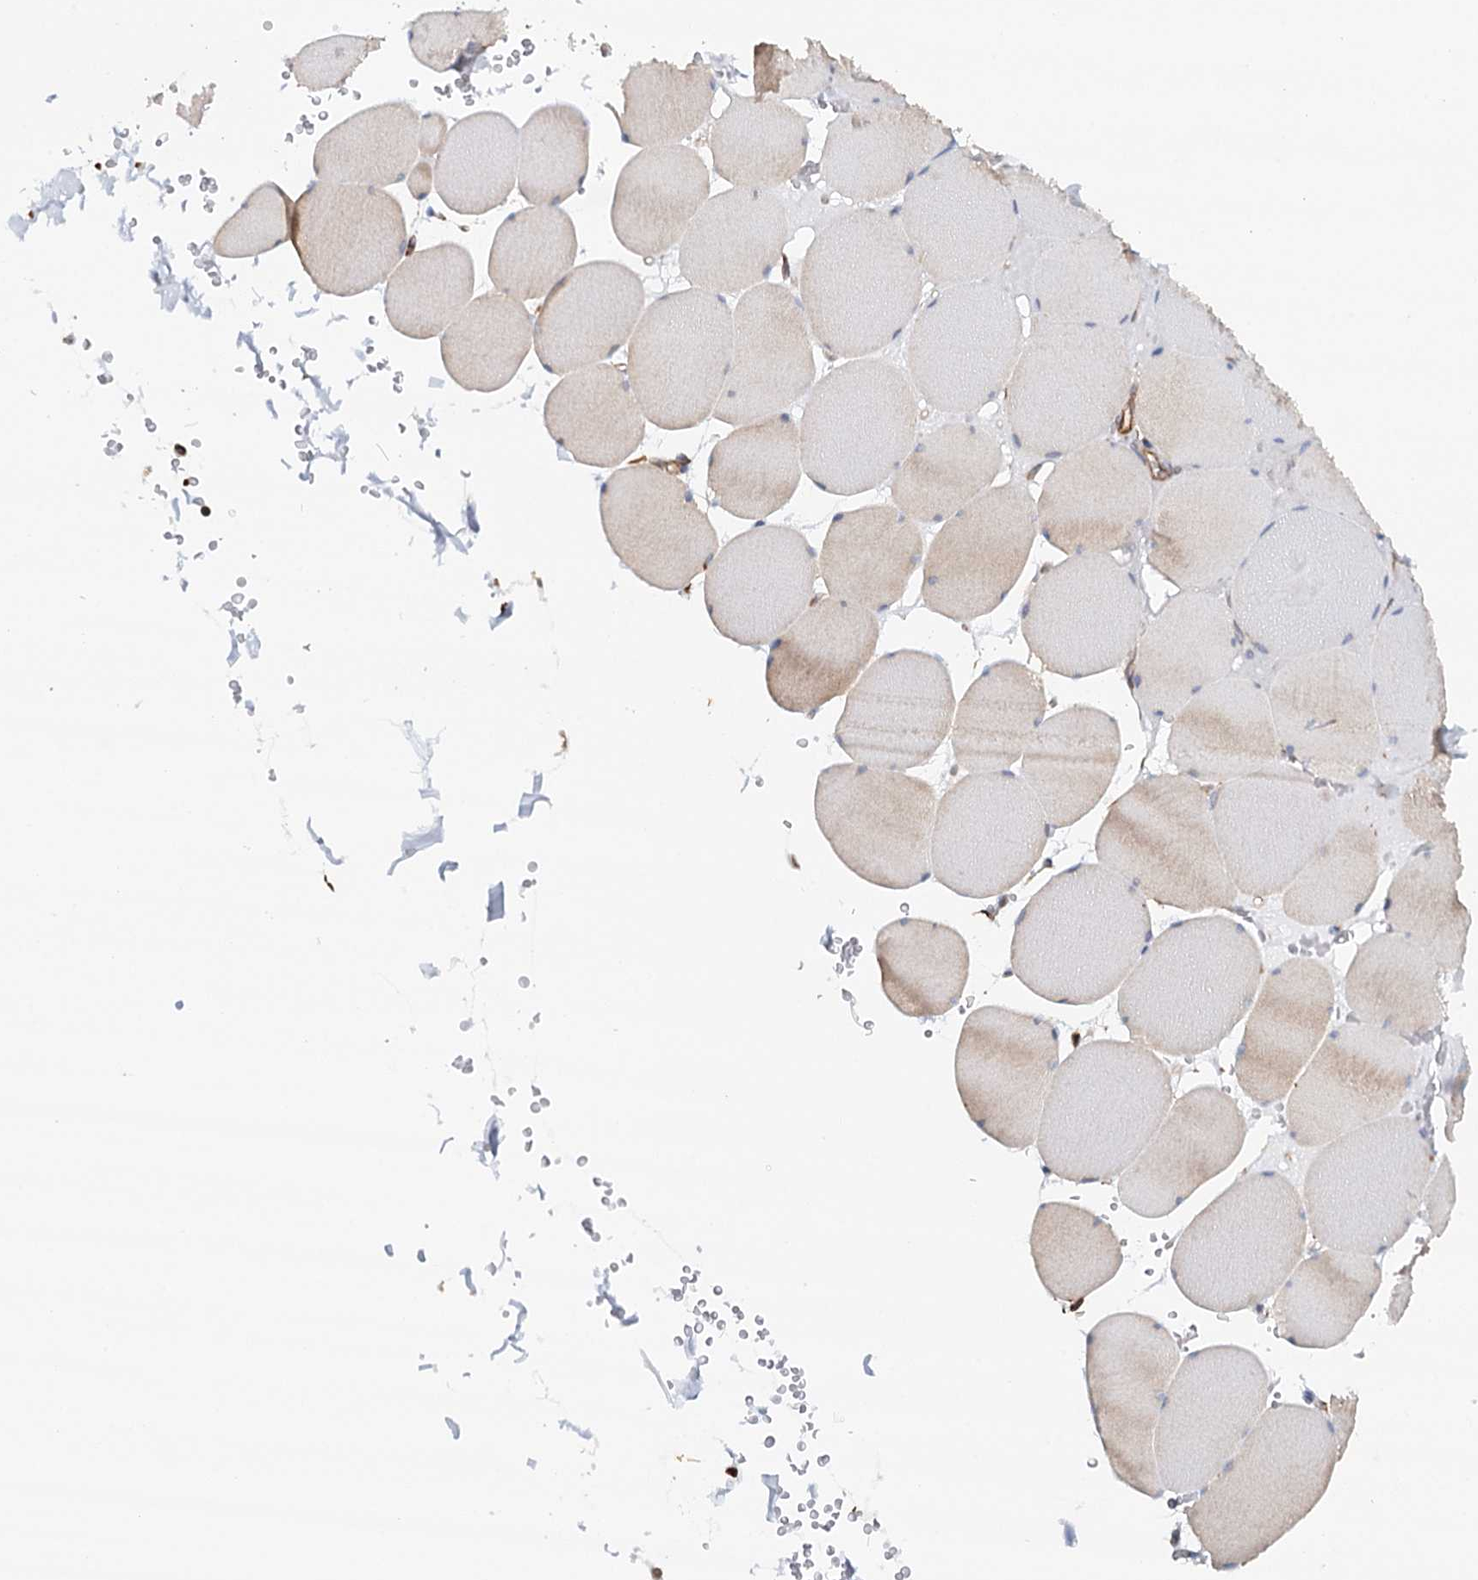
{"staining": {"intensity": "moderate", "quantity": "<25%", "location": "cytoplasmic/membranous"}, "tissue": "skeletal muscle", "cell_type": "Myocytes", "image_type": "normal", "snomed": [{"axis": "morphology", "description": "Normal tissue, NOS"}, {"axis": "topography", "description": "Skeletal muscle"}, {"axis": "topography", "description": "Head-Neck"}], "caption": "Immunohistochemical staining of normal skeletal muscle exhibits low levels of moderate cytoplasmic/membranous staining in approximately <25% of myocytes. (brown staining indicates protein expression, while blue staining denotes nuclei).", "gene": "SYNPO", "patient": {"sex": "male", "age": 66}}